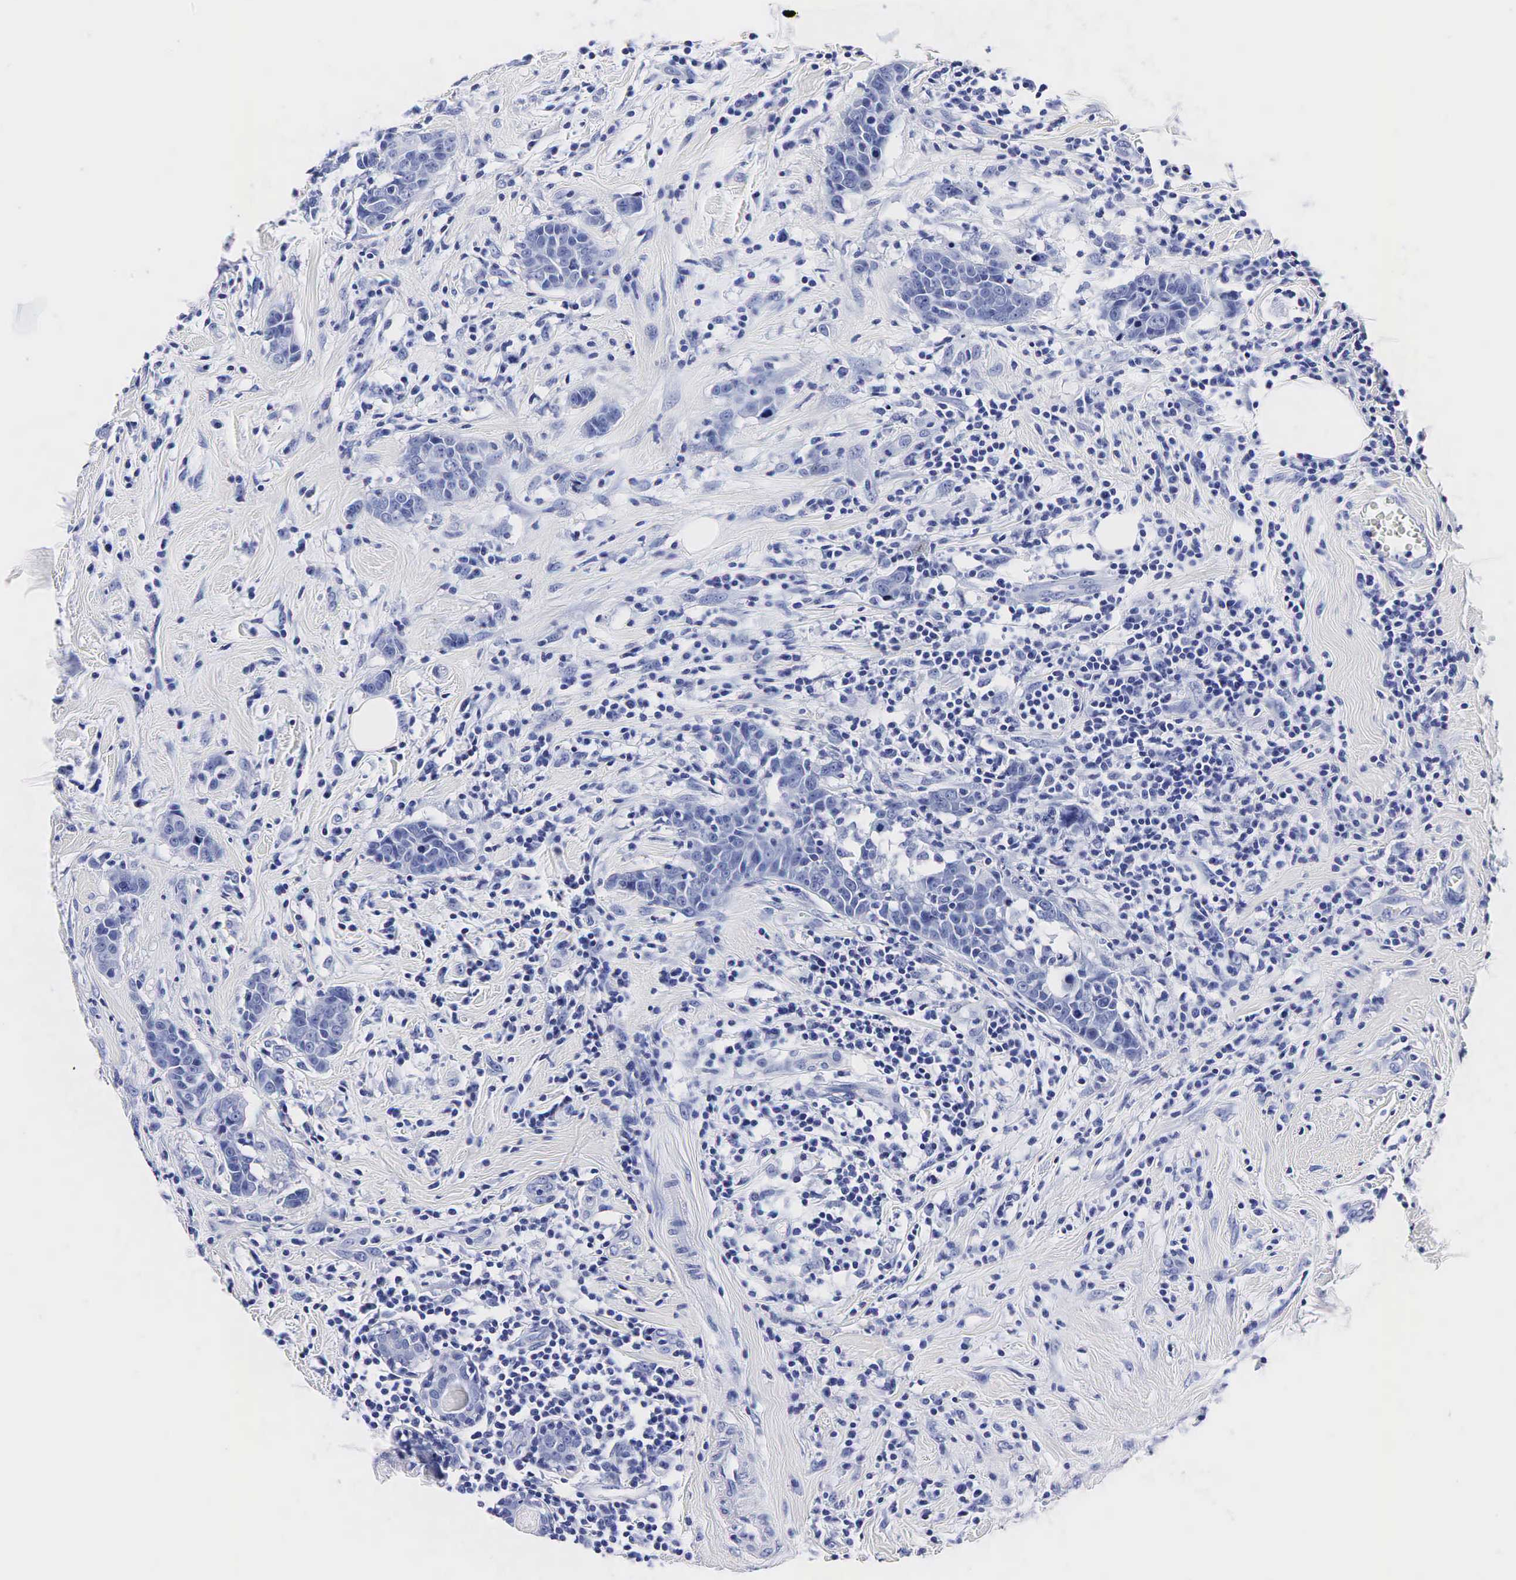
{"staining": {"intensity": "negative", "quantity": "none", "location": "none"}, "tissue": "breast cancer", "cell_type": "Tumor cells", "image_type": "cancer", "snomed": [{"axis": "morphology", "description": "Duct carcinoma"}, {"axis": "topography", "description": "Breast"}], "caption": "IHC photomicrograph of neoplastic tissue: breast cancer stained with DAB (3,3'-diaminobenzidine) exhibits no significant protein staining in tumor cells.", "gene": "TG", "patient": {"sex": "female", "age": 55}}